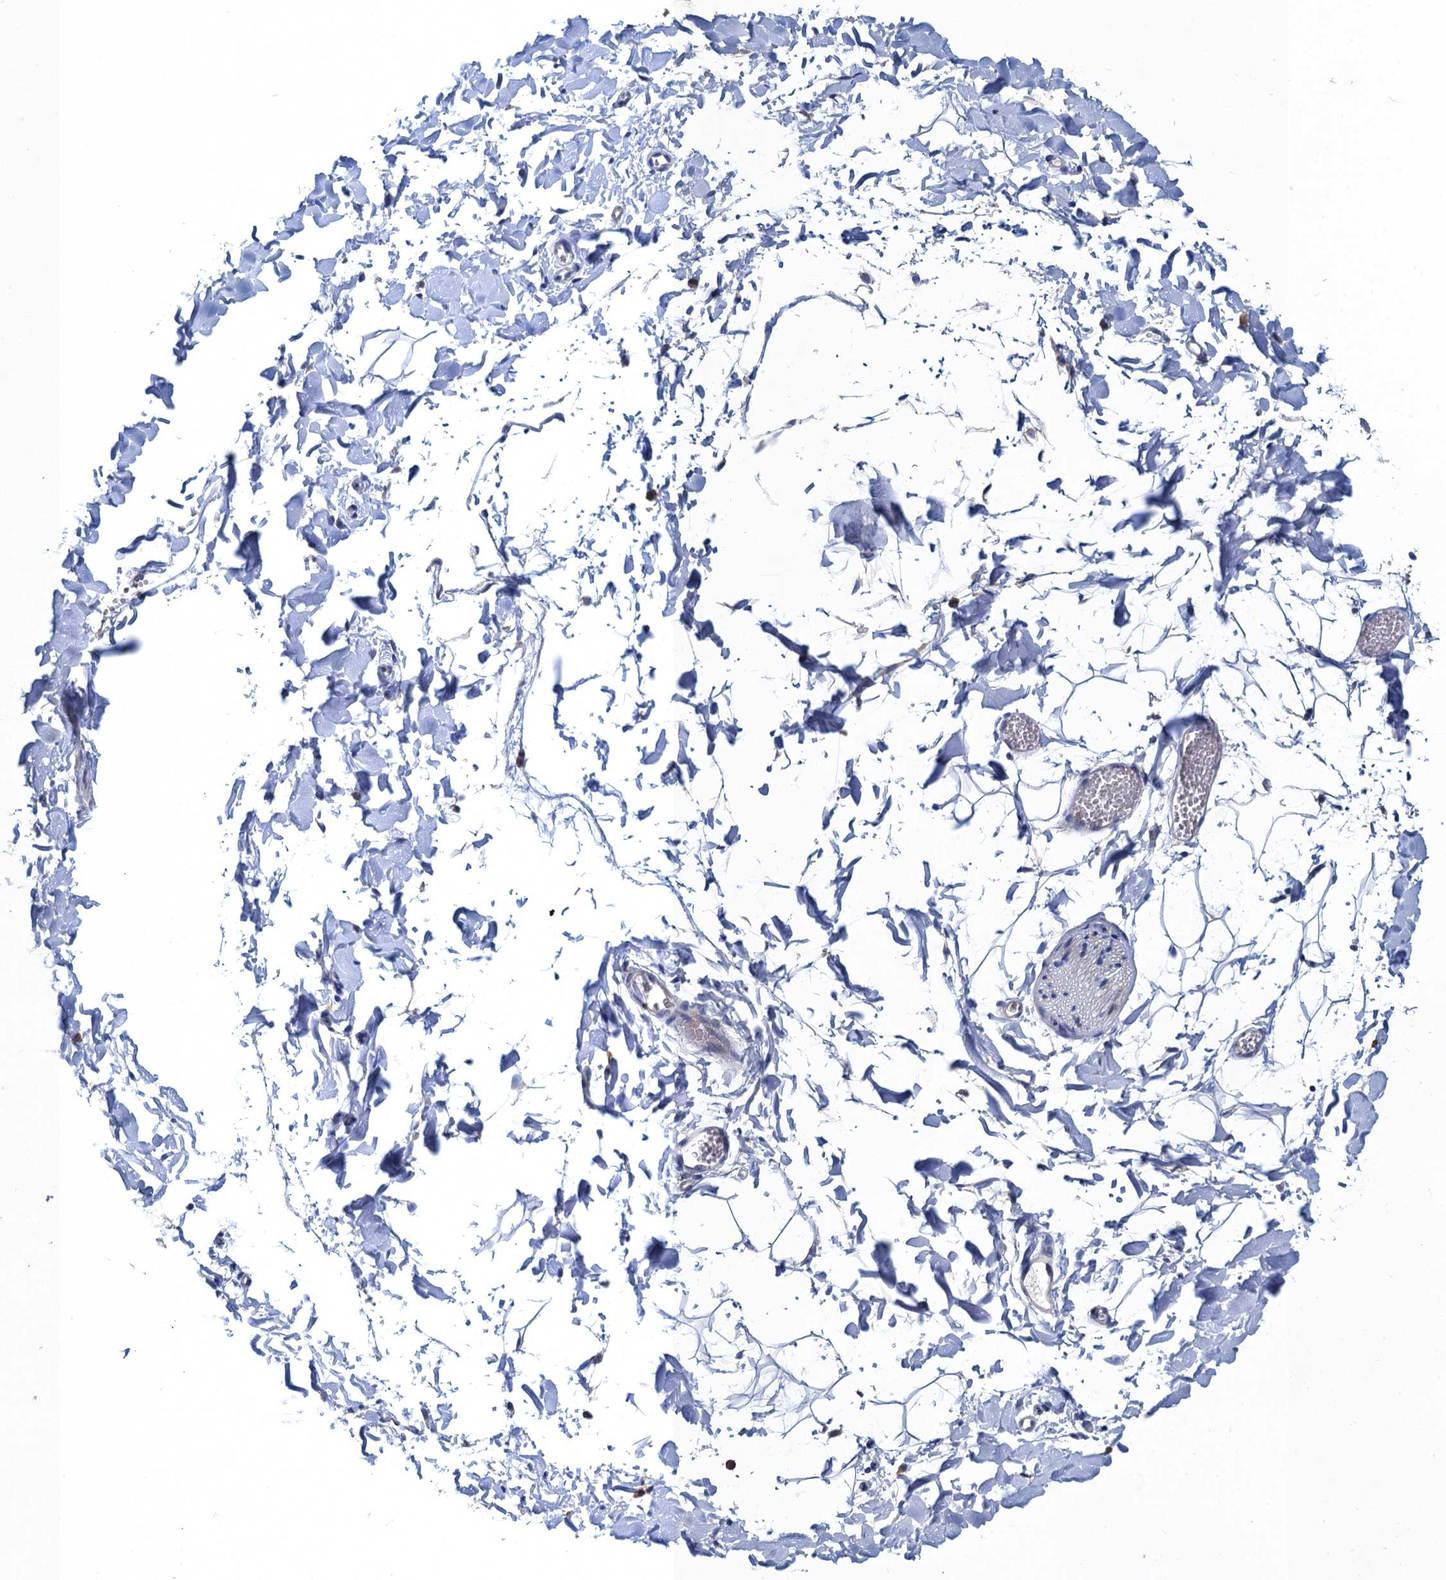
{"staining": {"intensity": "negative", "quantity": "none", "location": "none"}, "tissue": "adipose tissue", "cell_type": "Adipocytes", "image_type": "normal", "snomed": [{"axis": "morphology", "description": "Normal tissue, NOS"}, {"axis": "topography", "description": "Gallbladder"}, {"axis": "topography", "description": "Peripheral nerve tissue"}], "caption": "This is an immunohistochemistry micrograph of unremarkable human adipose tissue. There is no staining in adipocytes.", "gene": "ATOSA", "patient": {"sex": "male", "age": 38}}